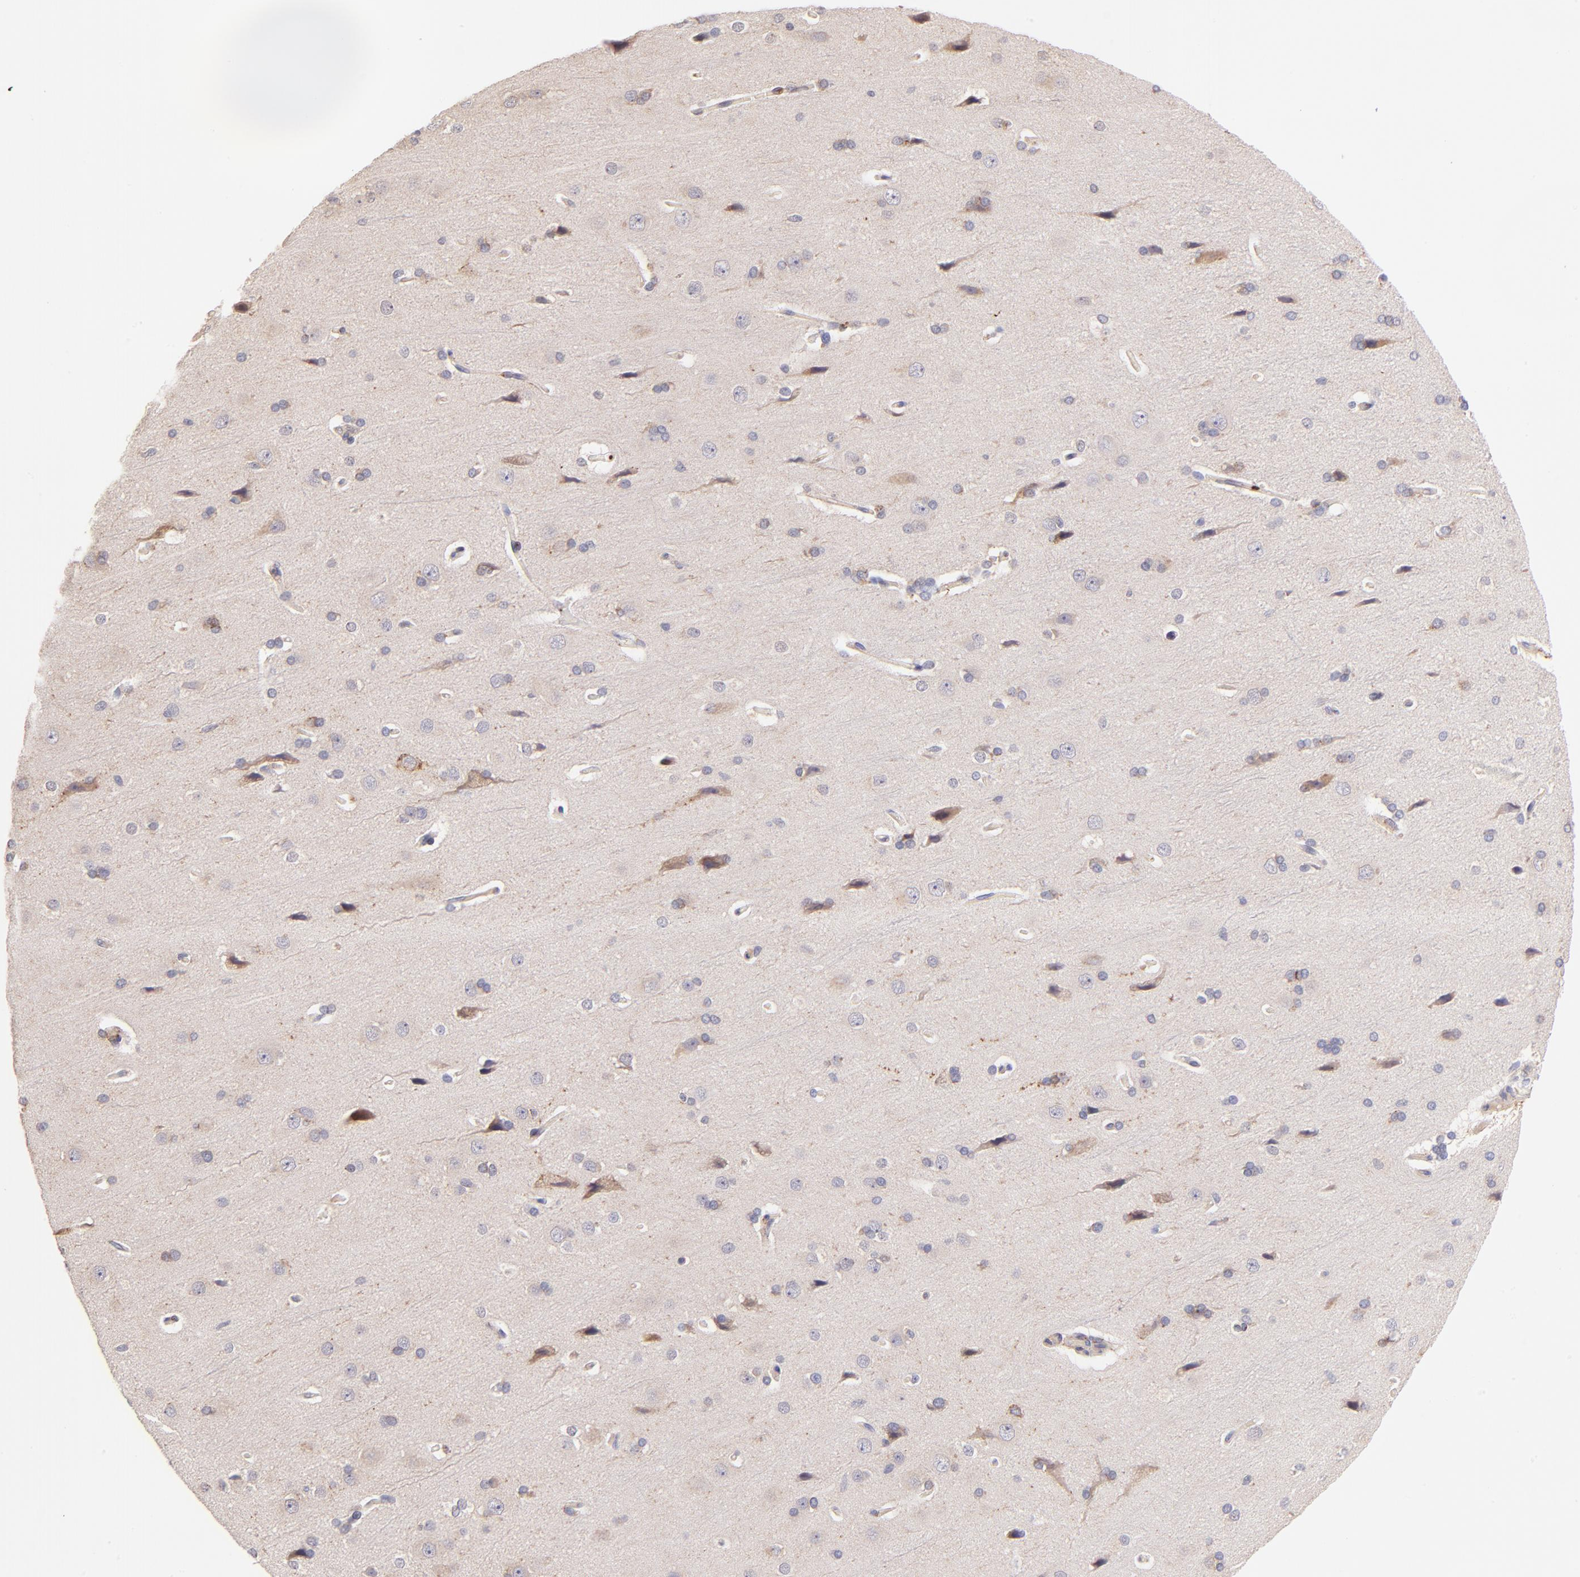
{"staining": {"intensity": "moderate", "quantity": ">75%", "location": "cytoplasmic/membranous"}, "tissue": "cerebral cortex", "cell_type": "Endothelial cells", "image_type": "normal", "snomed": [{"axis": "morphology", "description": "Normal tissue, NOS"}, {"axis": "topography", "description": "Cerebral cortex"}], "caption": "This histopathology image exhibits benign cerebral cortex stained with IHC to label a protein in brown. The cytoplasmic/membranous of endothelial cells show moderate positivity for the protein. Nuclei are counter-stained blue.", "gene": "SPARC", "patient": {"sex": "male", "age": 62}}